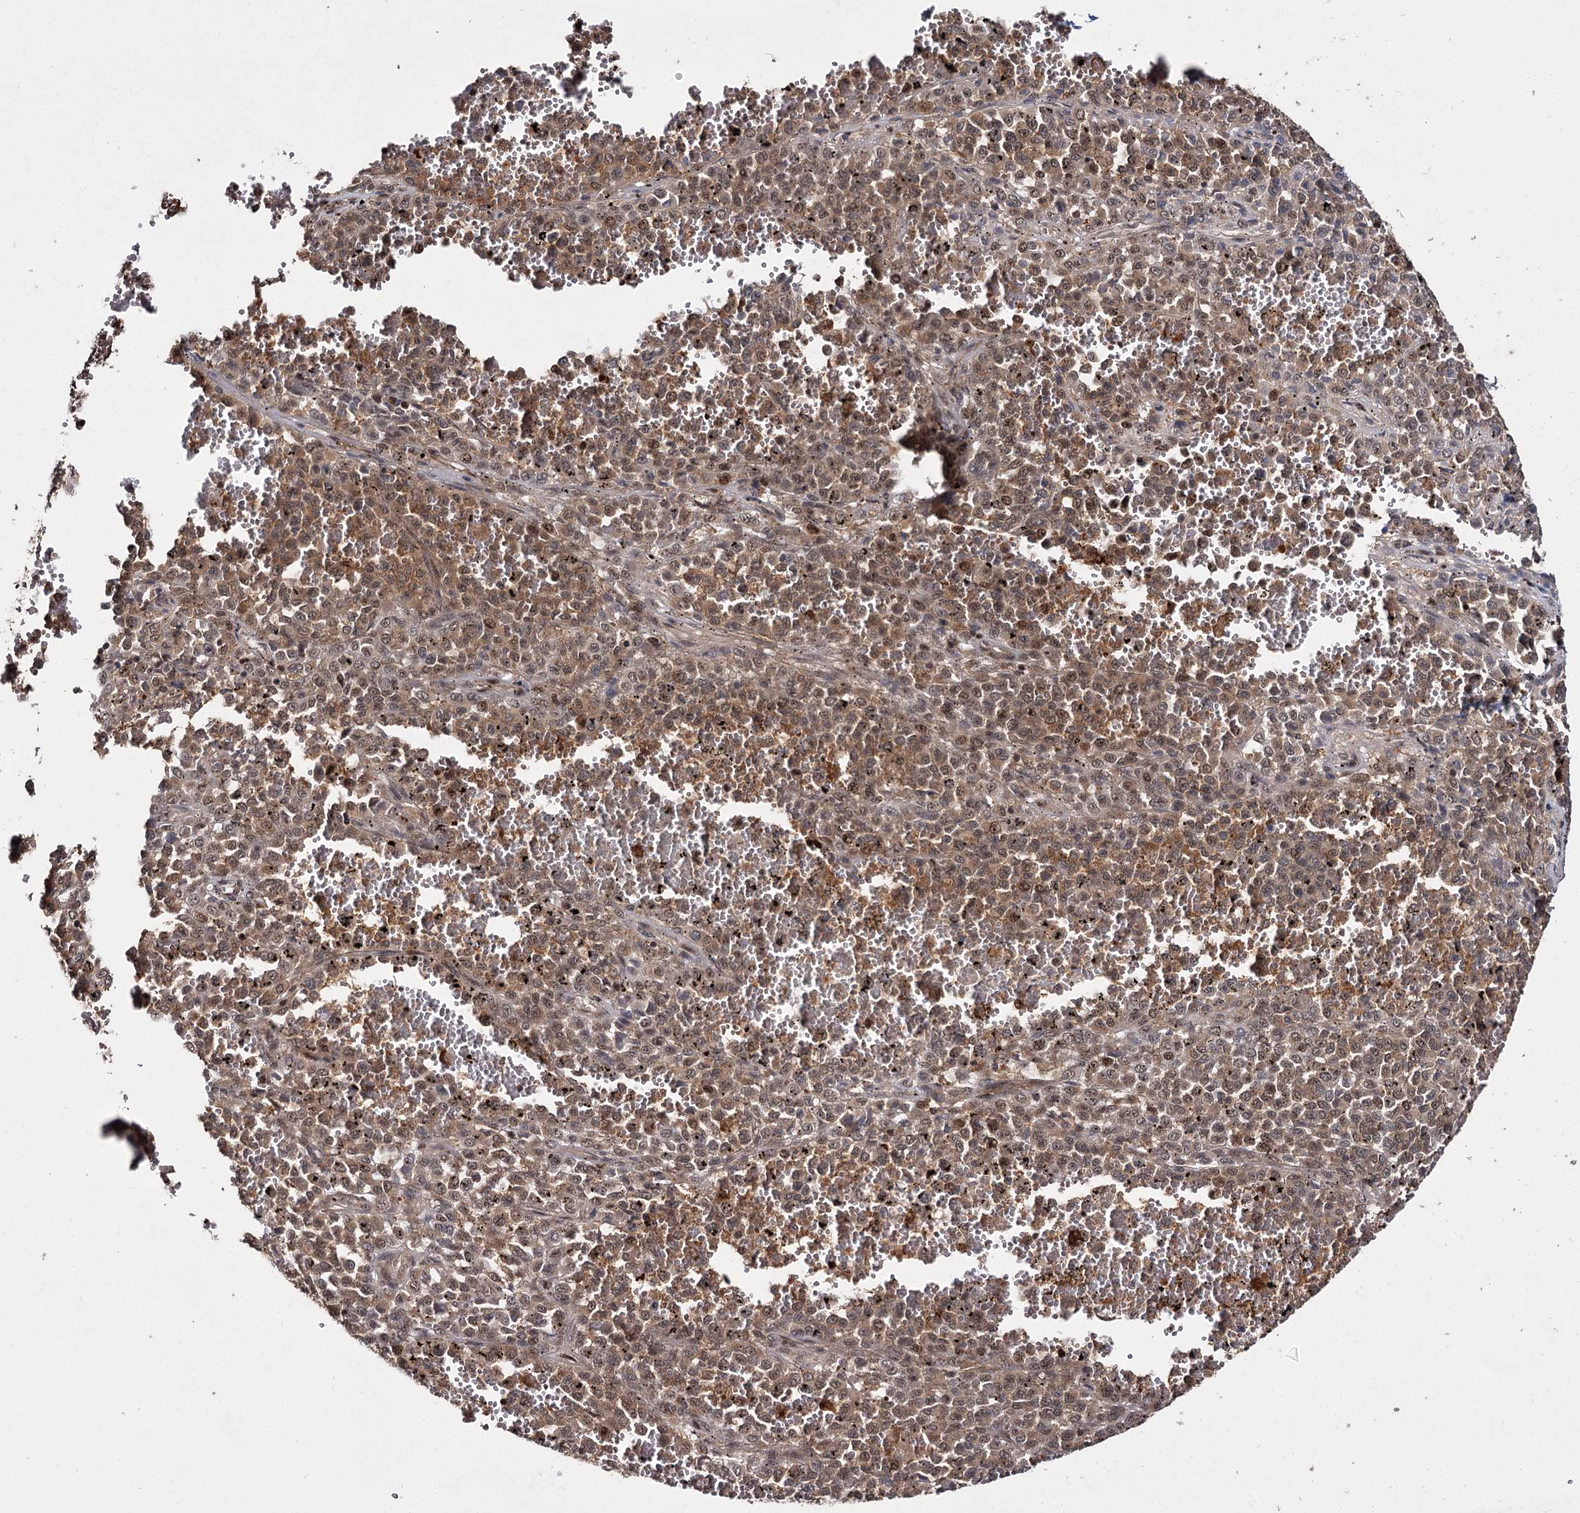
{"staining": {"intensity": "moderate", "quantity": ">75%", "location": "cytoplasmic/membranous,nuclear"}, "tissue": "melanoma", "cell_type": "Tumor cells", "image_type": "cancer", "snomed": [{"axis": "morphology", "description": "Malignant melanoma, Metastatic site"}, {"axis": "topography", "description": "Pancreas"}], "caption": "This histopathology image demonstrates immunohistochemistry (IHC) staining of human malignant melanoma (metastatic site), with medium moderate cytoplasmic/membranous and nuclear expression in approximately >75% of tumor cells.", "gene": "MKNK2", "patient": {"sex": "female", "age": 30}}